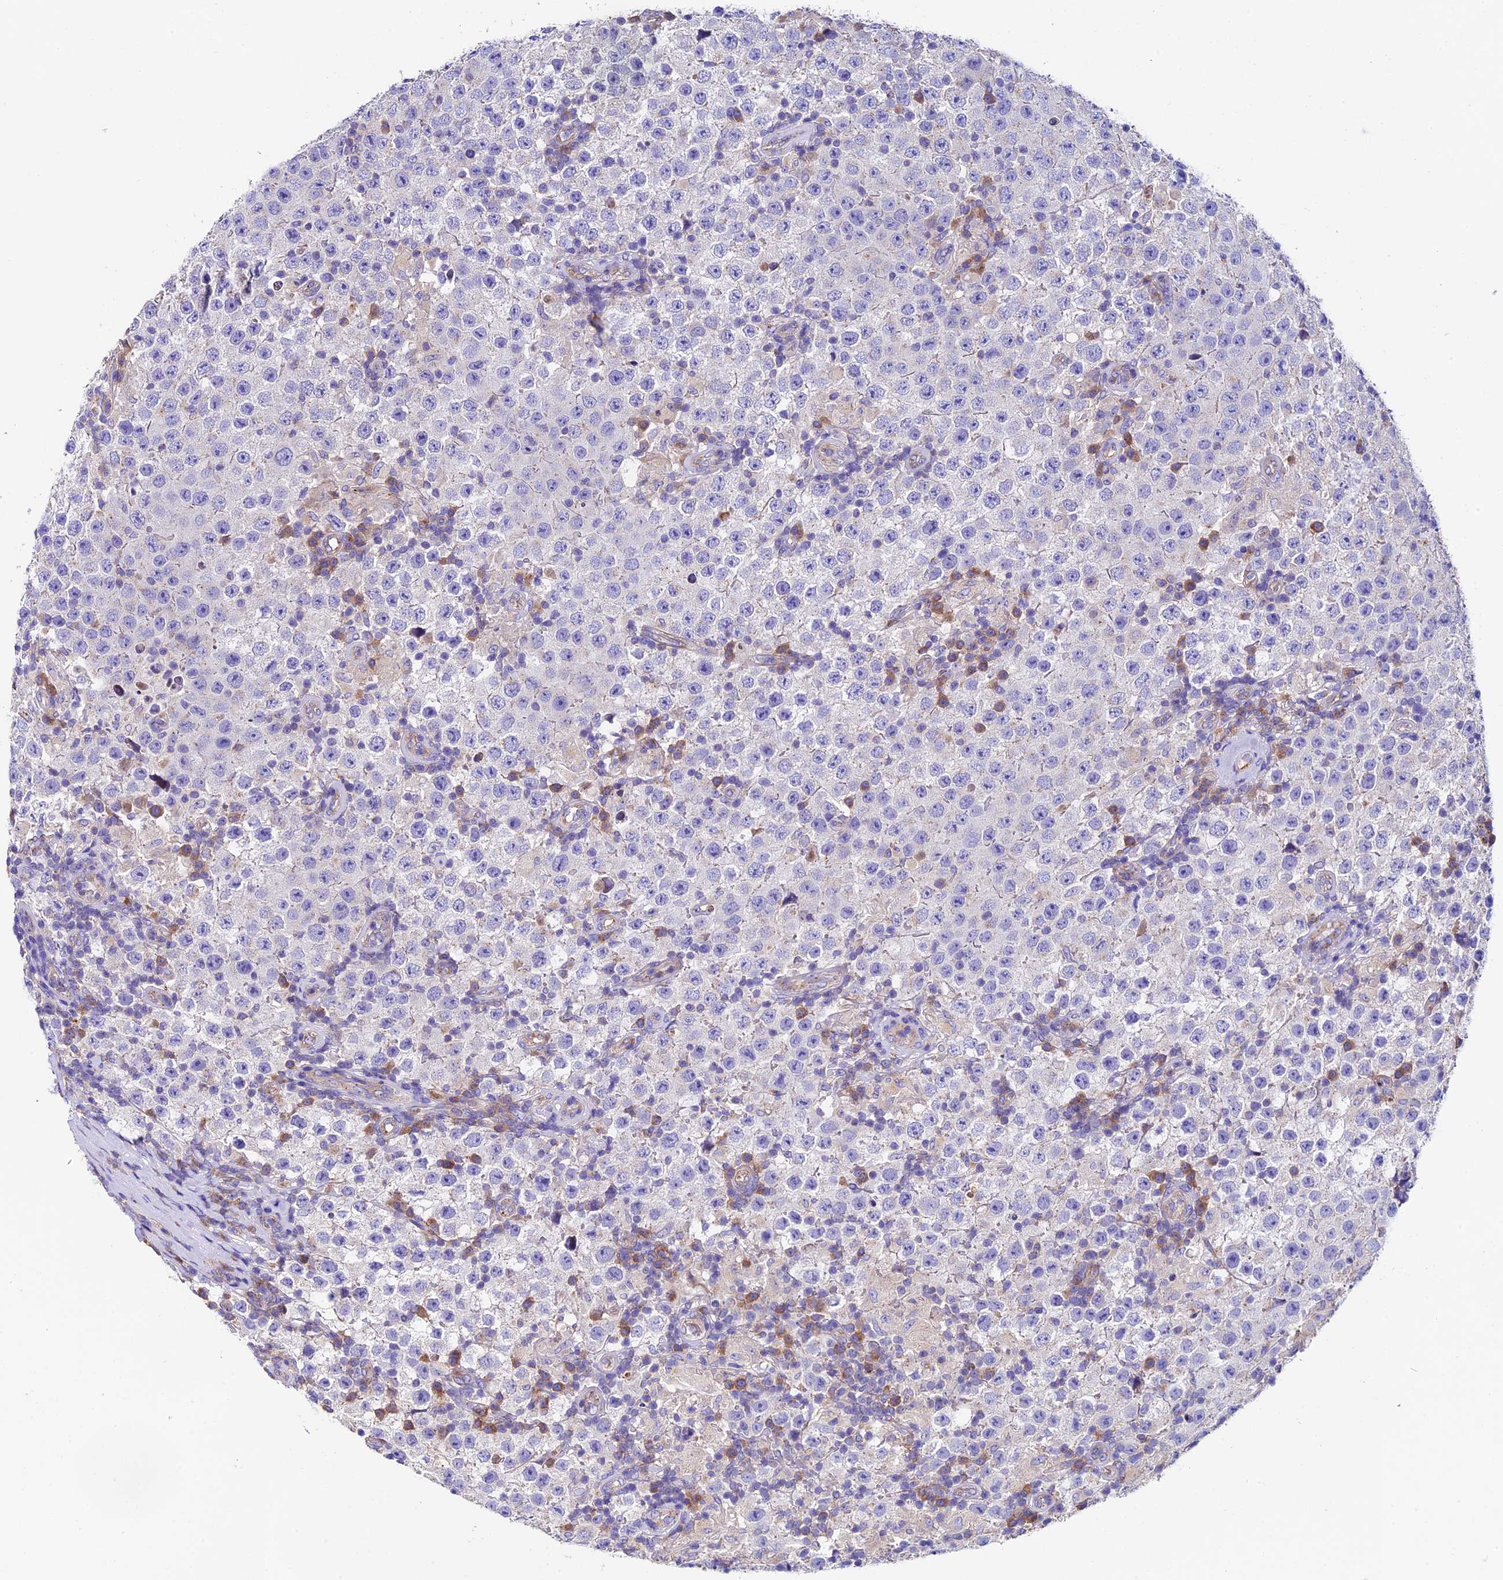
{"staining": {"intensity": "negative", "quantity": "none", "location": "none"}, "tissue": "testis cancer", "cell_type": "Tumor cells", "image_type": "cancer", "snomed": [{"axis": "morphology", "description": "Normal tissue, NOS"}, {"axis": "morphology", "description": "Urothelial carcinoma, High grade"}, {"axis": "morphology", "description": "Seminoma, NOS"}, {"axis": "morphology", "description": "Carcinoma, Embryonal, NOS"}, {"axis": "topography", "description": "Urinary bladder"}, {"axis": "topography", "description": "Testis"}], "caption": "A histopathology image of human testis seminoma is negative for staining in tumor cells.", "gene": "COMTD1", "patient": {"sex": "male", "age": 41}}